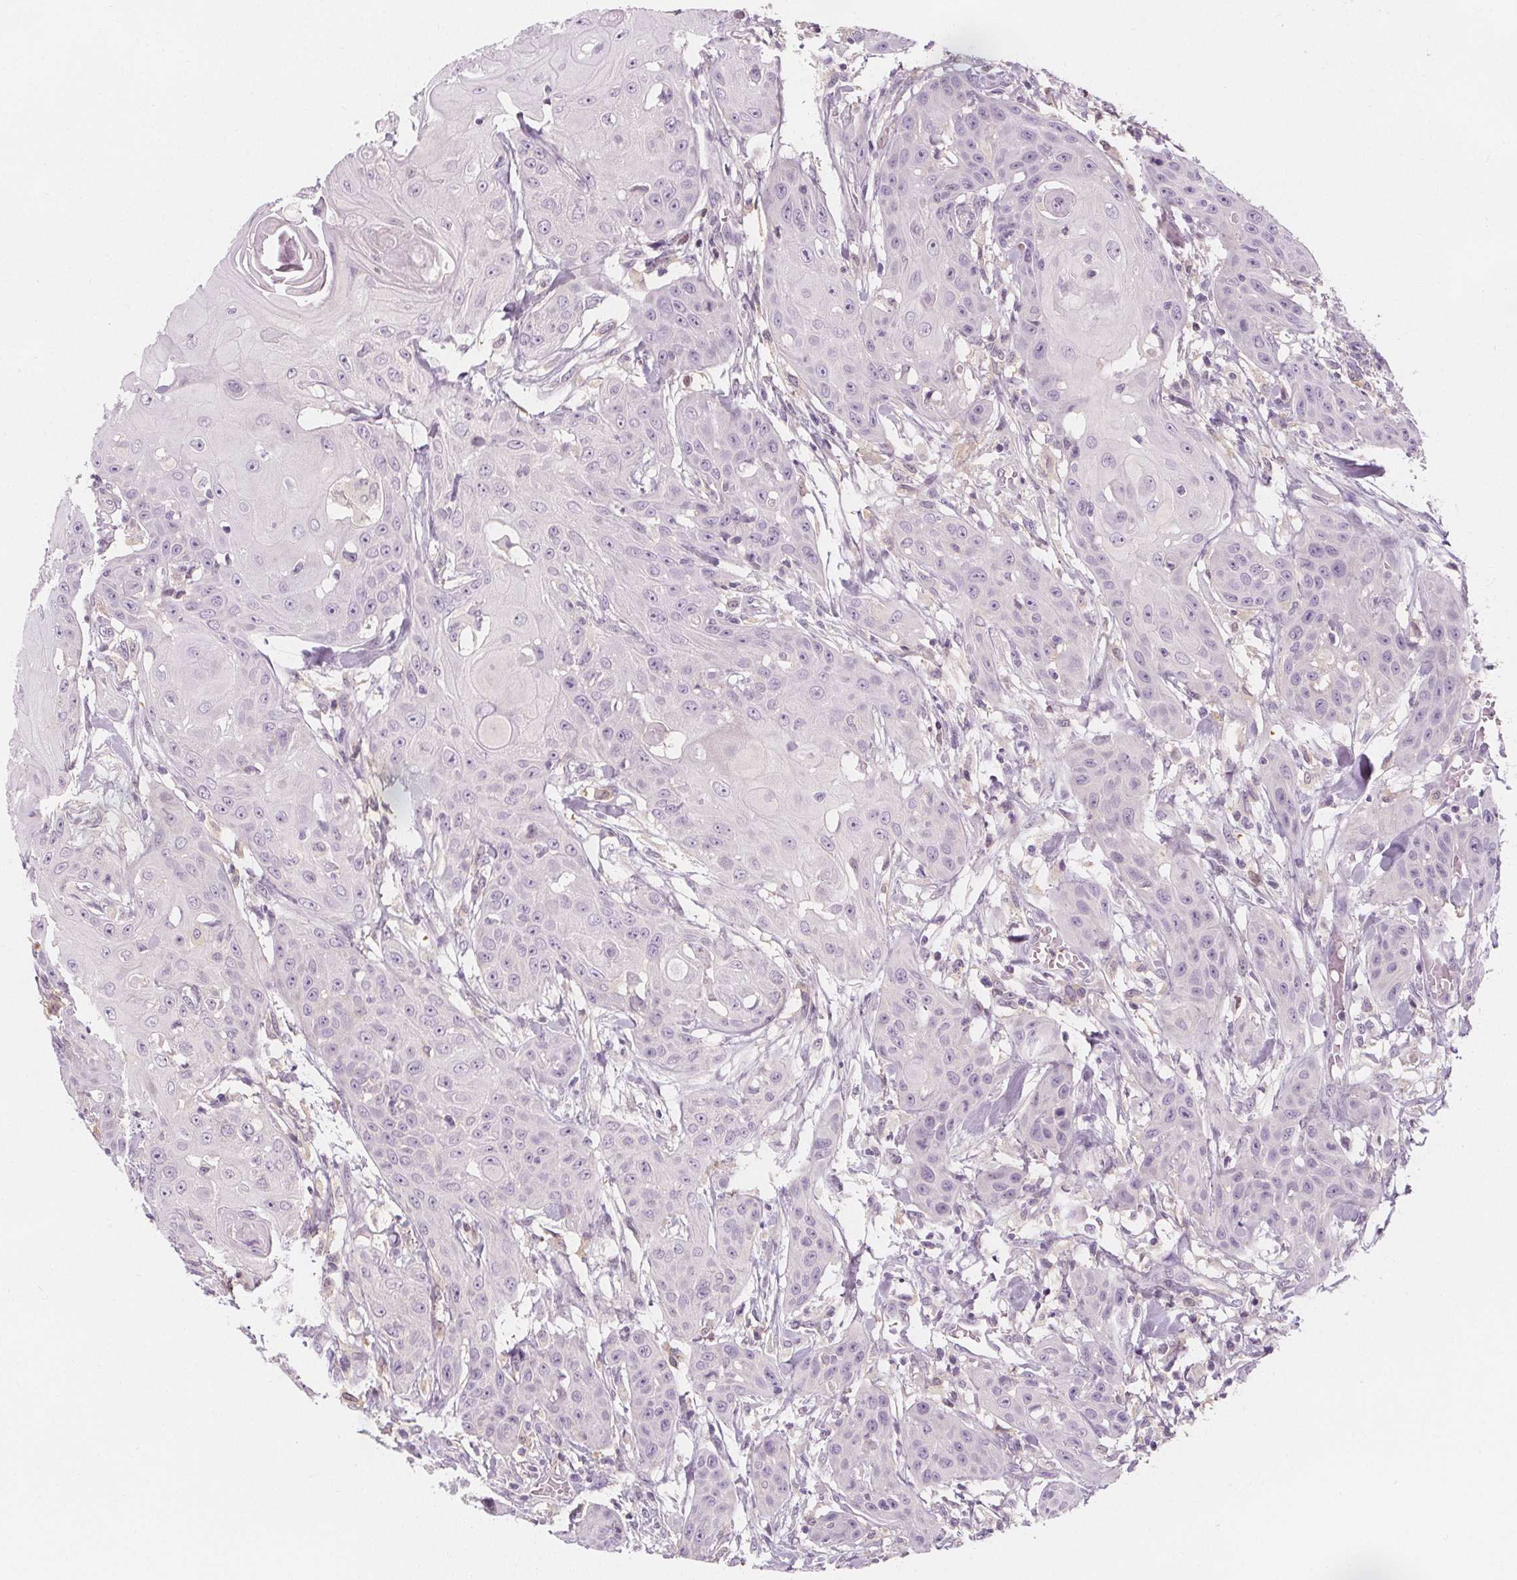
{"staining": {"intensity": "negative", "quantity": "none", "location": "none"}, "tissue": "head and neck cancer", "cell_type": "Tumor cells", "image_type": "cancer", "snomed": [{"axis": "morphology", "description": "Squamous cell carcinoma, NOS"}, {"axis": "topography", "description": "Oral tissue"}, {"axis": "topography", "description": "Head-Neck"}], "caption": "Tumor cells are negative for protein expression in human head and neck squamous cell carcinoma. (Brightfield microscopy of DAB (3,3'-diaminobenzidine) immunohistochemistry (IHC) at high magnification).", "gene": "UGP2", "patient": {"sex": "female", "age": 55}}